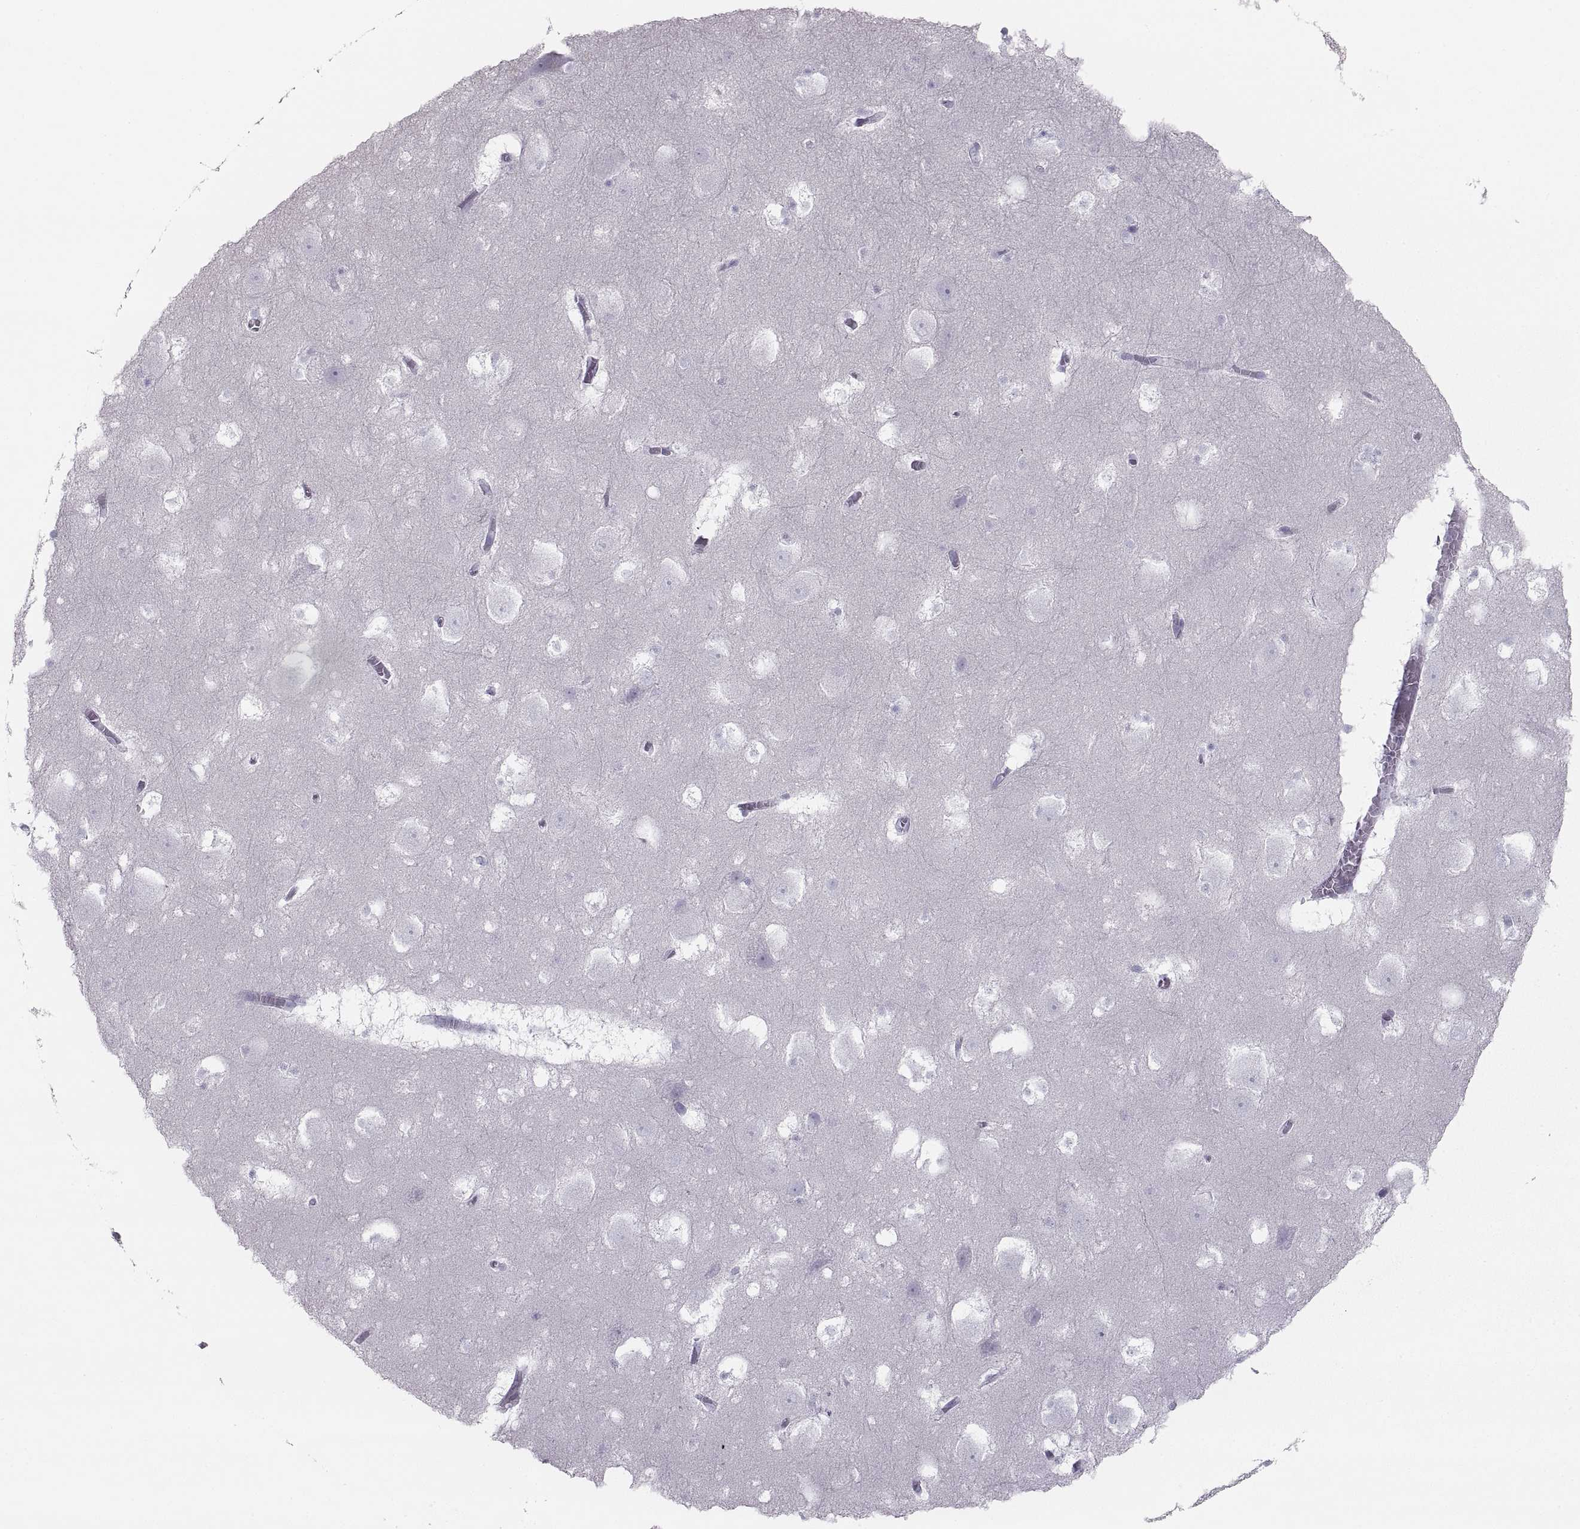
{"staining": {"intensity": "negative", "quantity": "none", "location": "none"}, "tissue": "hippocampus", "cell_type": "Glial cells", "image_type": "normal", "snomed": [{"axis": "morphology", "description": "Normal tissue, NOS"}, {"axis": "topography", "description": "Hippocampus"}], "caption": "IHC histopathology image of unremarkable human hippocampus stained for a protein (brown), which reveals no staining in glial cells.", "gene": "SEMG1", "patient": {"sex": "male", "age": 45}}